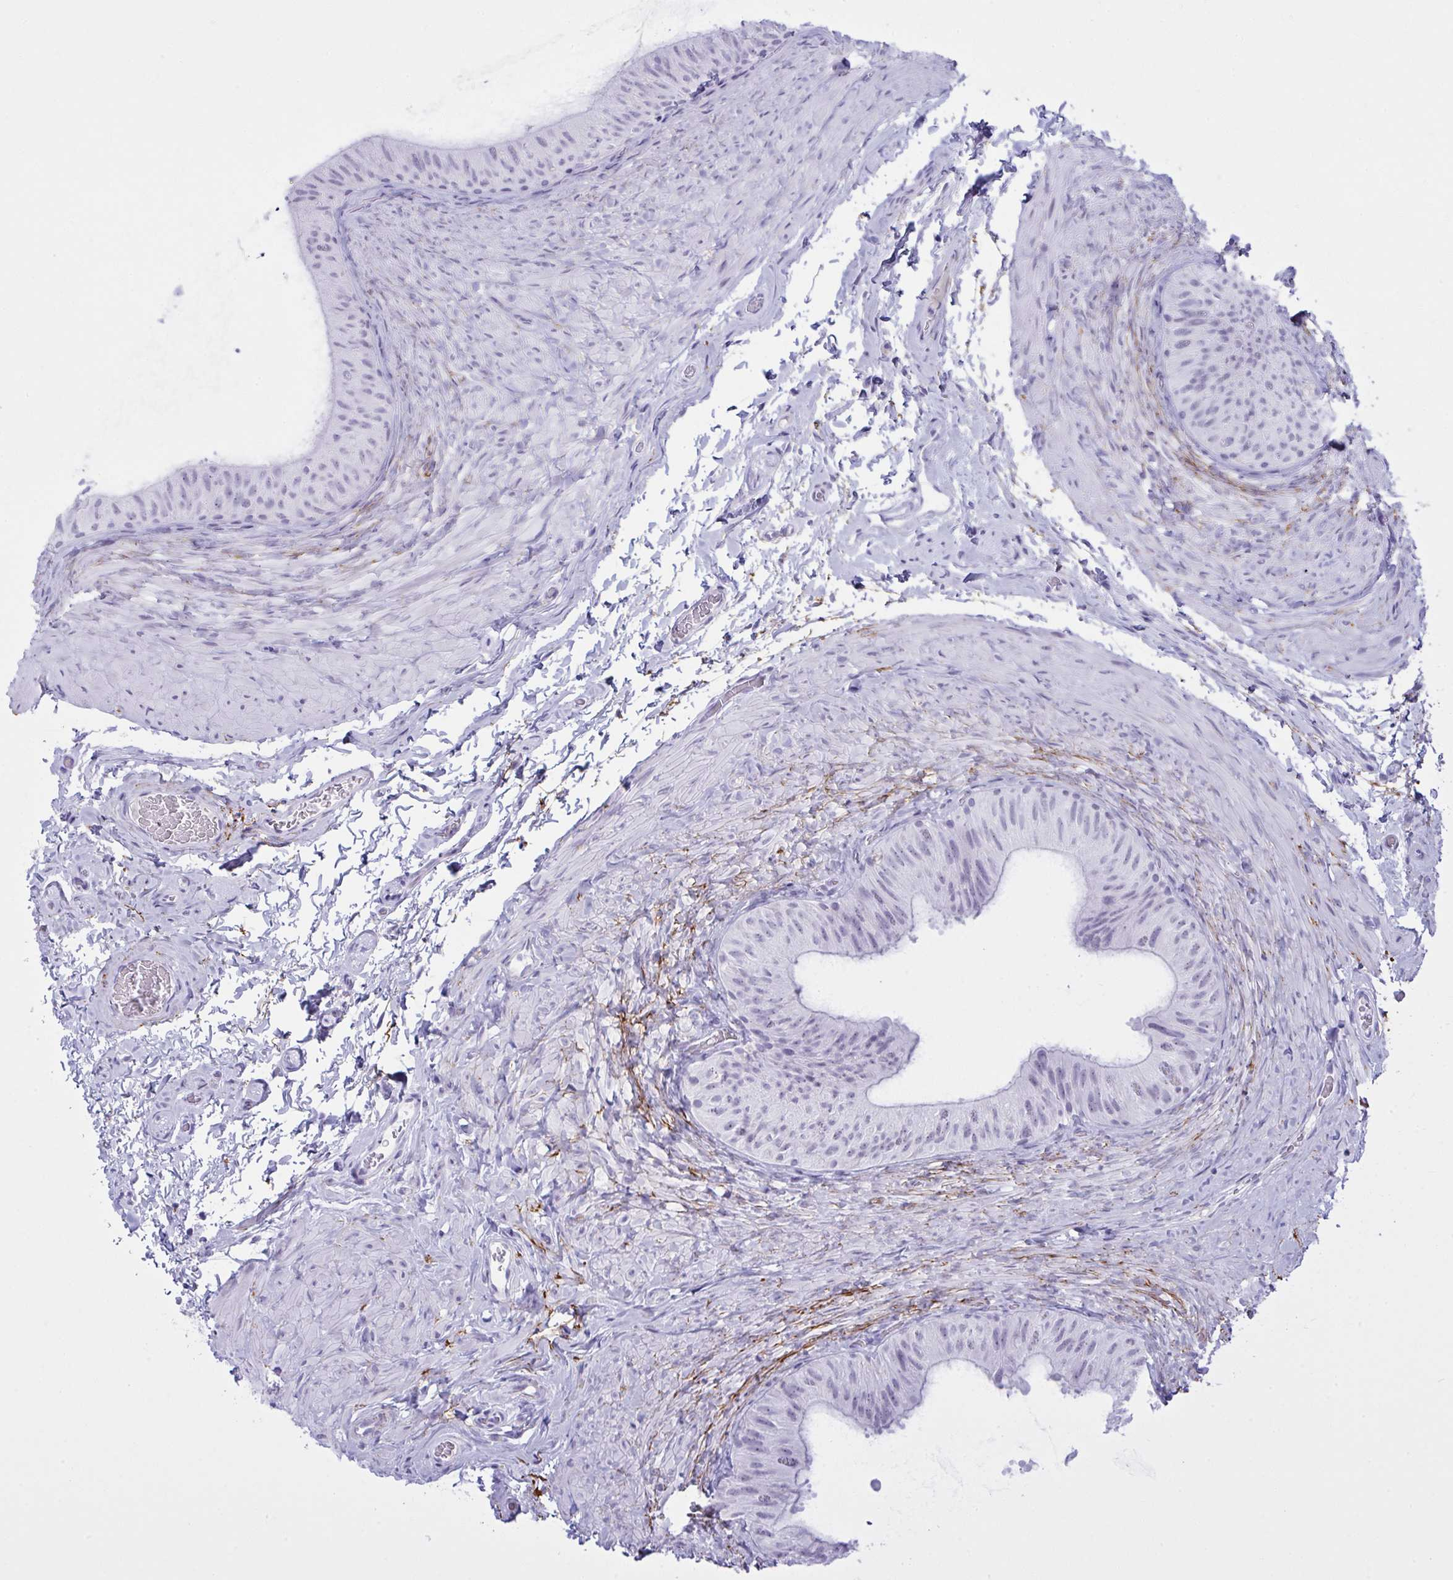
{"staining": {"intensity": "negative", "quantity": "none", "location": "none"}, "tissue": "epididymis", "cell_type": "Glandular cells", "image_type": "normal", "snomed": [{"axis": "morphology", "description": "Normal tissue, NOS"}, {"axis": "topography", "description": "Epididymis, spermatic cord, NOS"}, {"axis": "topography", "description": "Epididymis"}], "caption": "Immunohistochemistry (IHC) histopathology image of unremarkable epididymis: epididymis stained with DAB (3,3'-diaminobenzidine) shows no significant protein expression in glandular cells. (DAB immunohistochemistry visualized using brightfield microscopy, high magnification).", "gene": "ELN", "patient": {"sex": "male", "age": 31}}